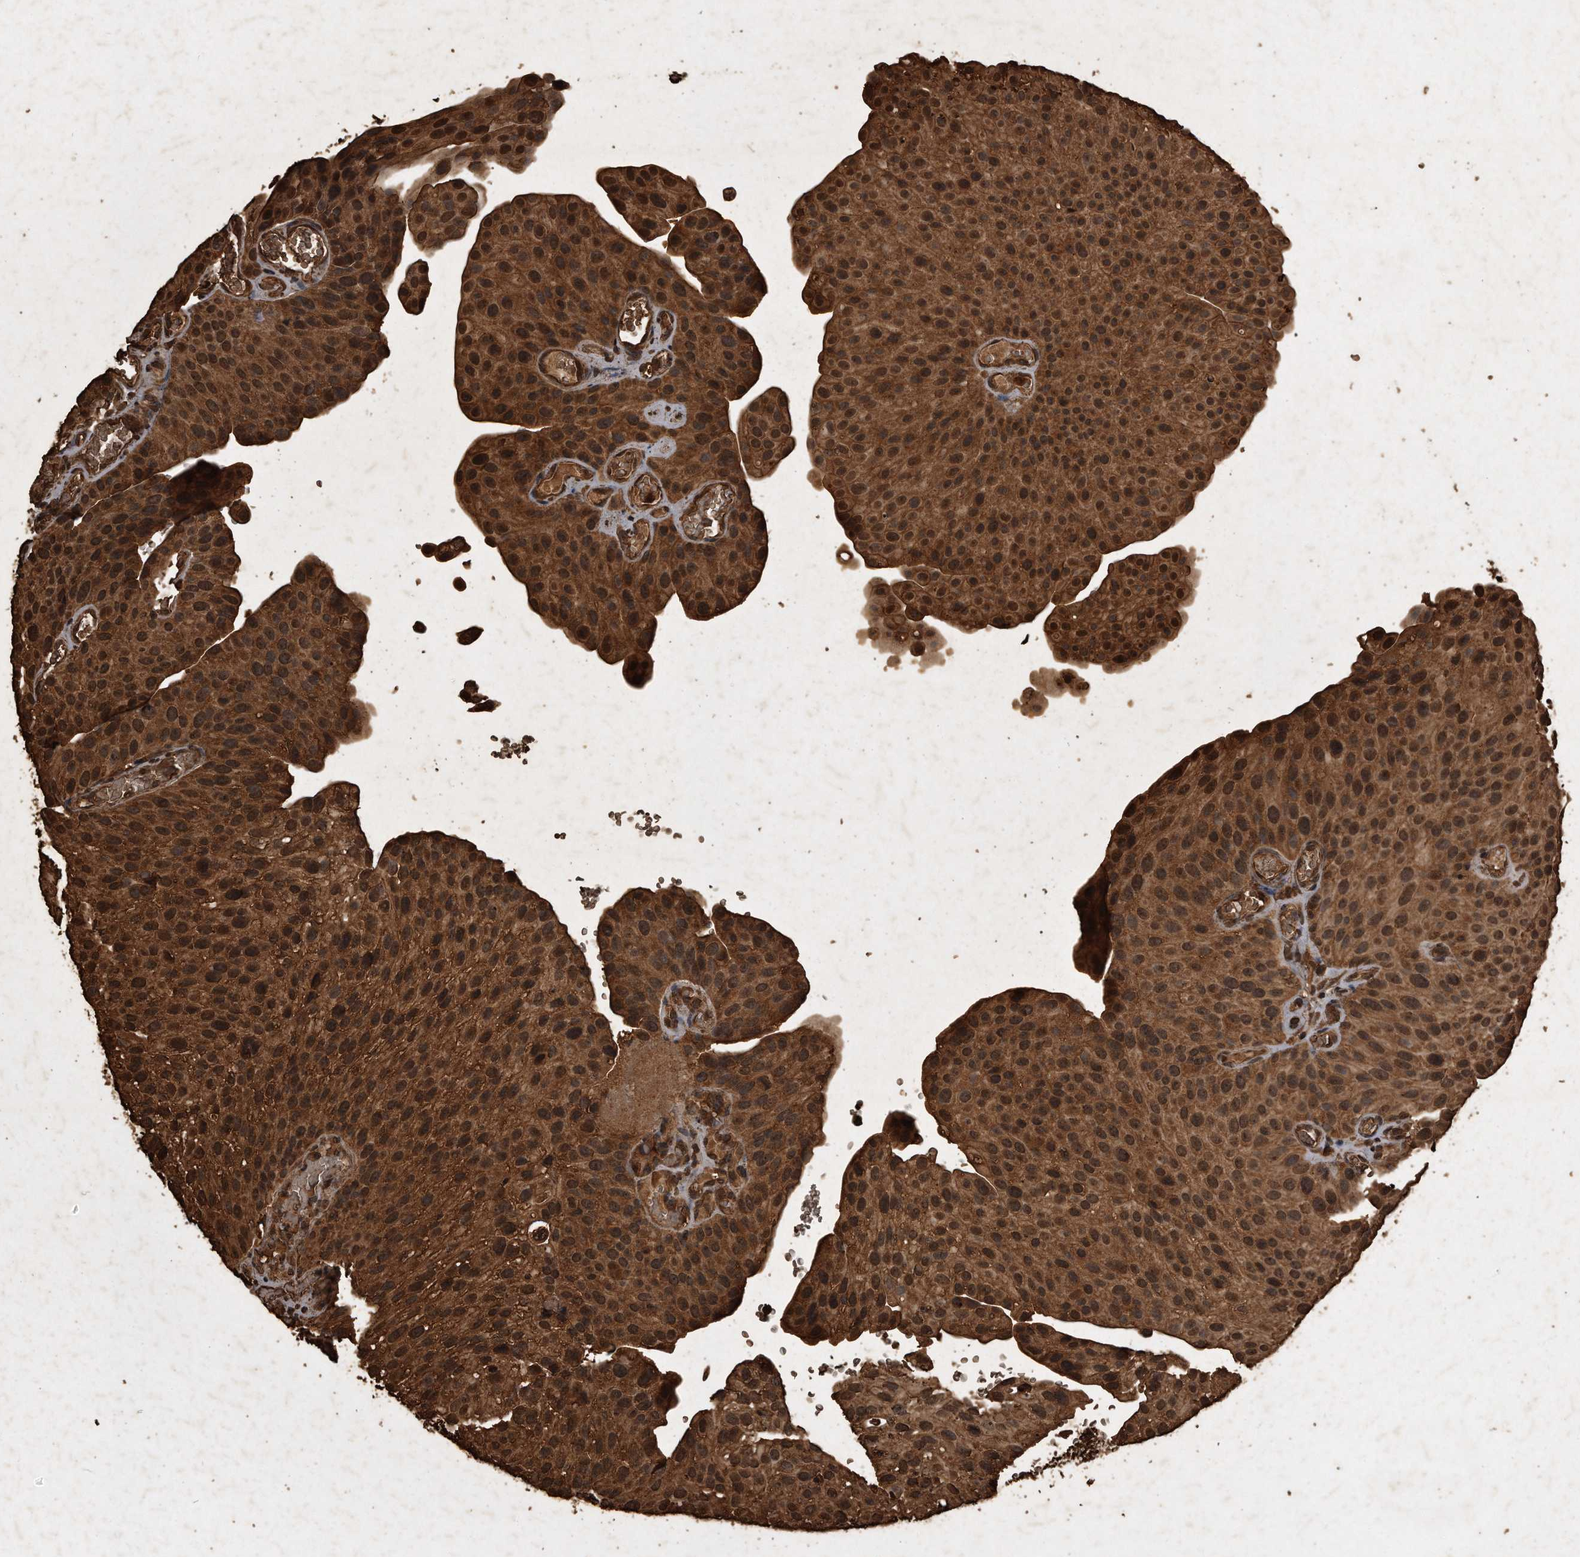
{"staining": {"intensity": "strong", "quantity": ">75%", "location": "cytoplasmic/membranous,nuclear"}, "tissue": "urothelial cancer", "cell_type": "Tumor cells", "image_type": "cancer", "snomed": [{"axis": "morphology", "description": "Urothelial carcinoma, Low grade"}, {"axis": "topography", "description": "Smooth muscle"}, {"axis": "topography", "description": "Urinary bladder"}], "caption": "A brown stain labels strong cytoplasmic/membranous and nuclear expression of a protein in low-grade urothelial carcinoma tumor cells. The staining is performed using DAB brown chromogen to label protein expression. The nuclei are counter-stained blue using hematoxylin.", "gene": "CFLAR", "patient": {"sex": "male", "age": 60}}